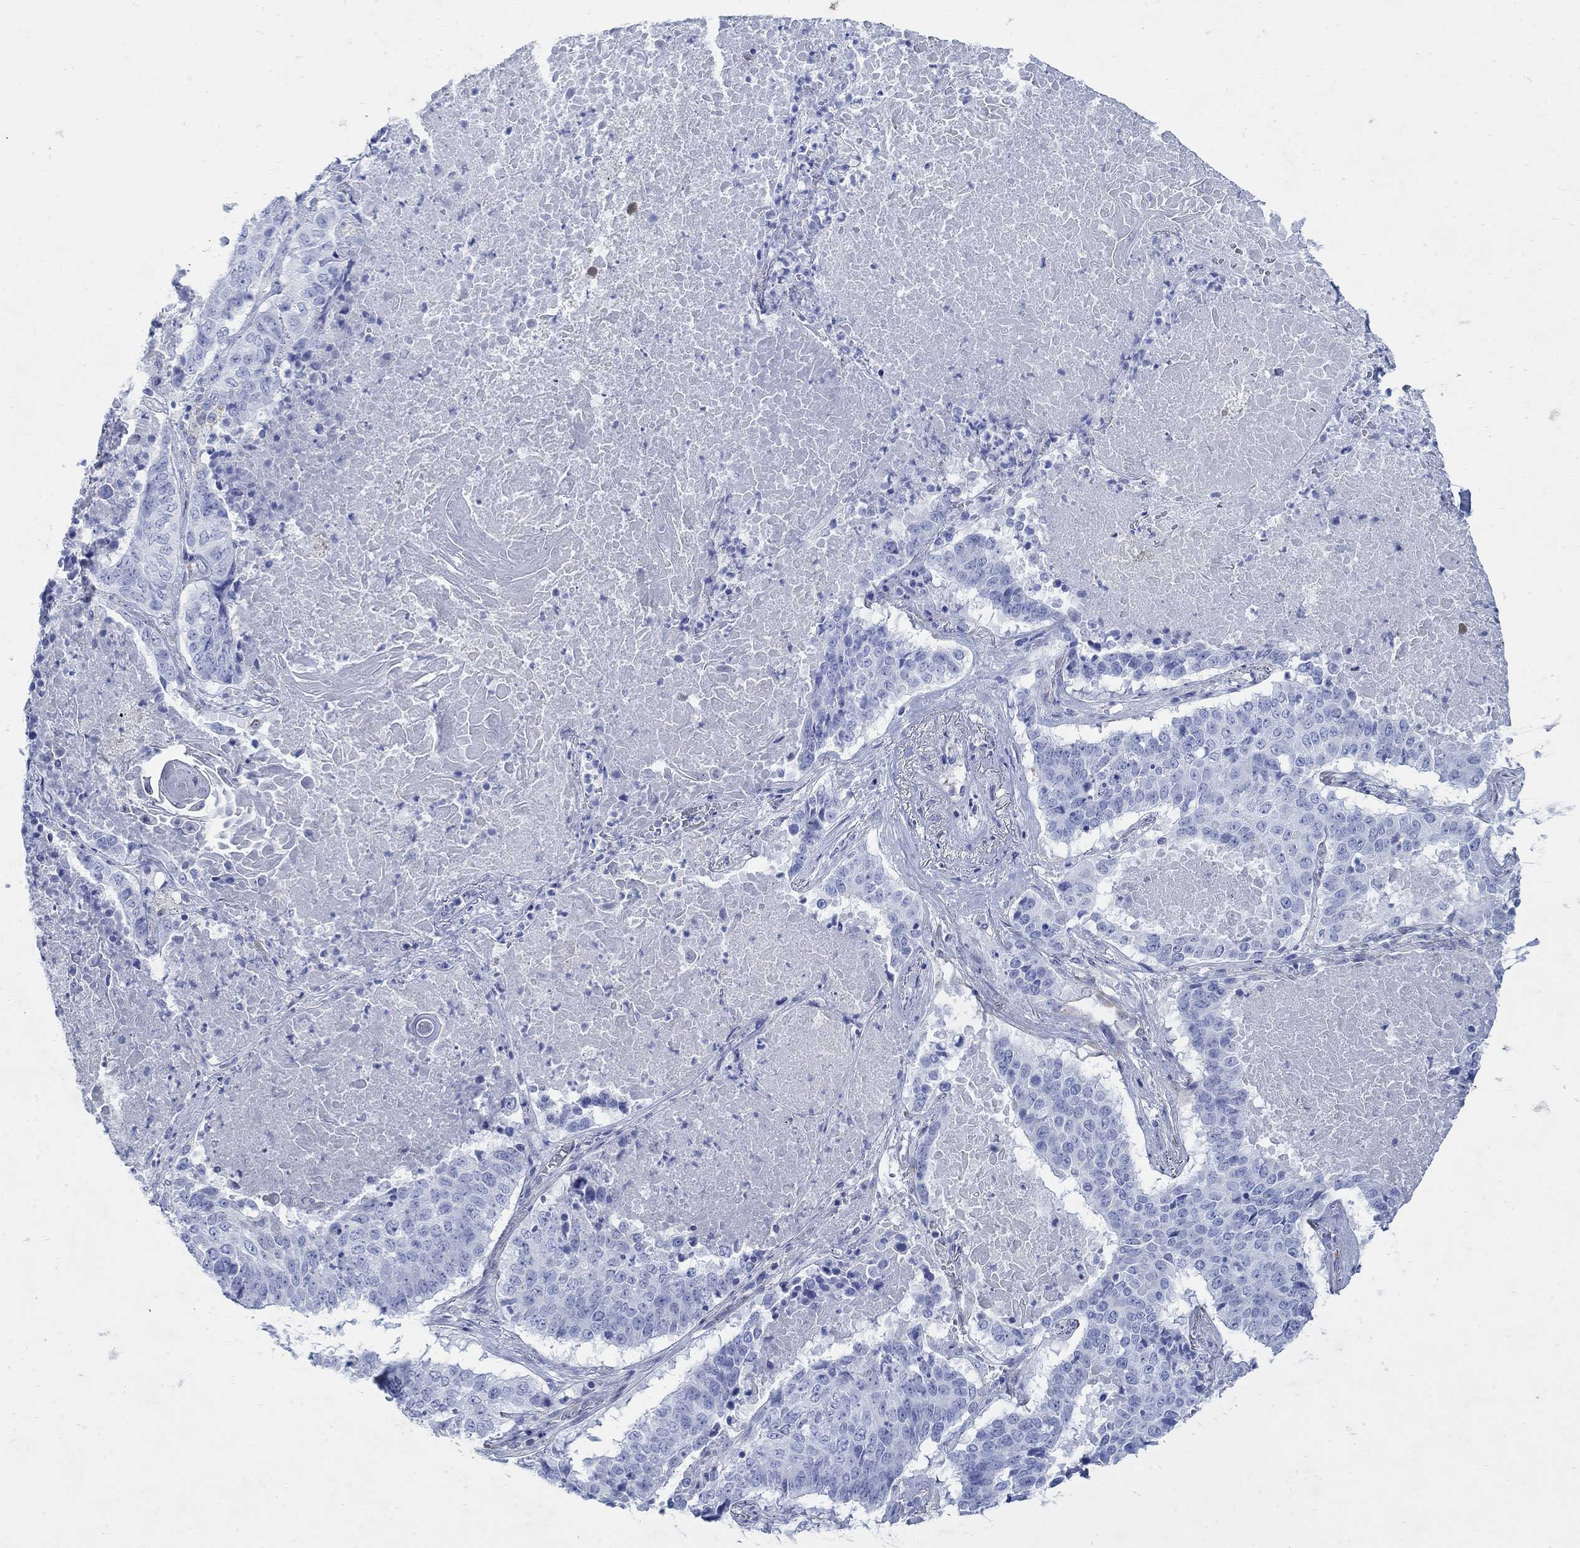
{"staining": {"intensity": "negative", "quantity": "none", "location": "none"}, "tissue": "lung cancer", "cell_type": "Tumor cells", "image_type": "cancer", "snomed": [{"axis": "morphology", "description": "Squamous cell carcinoma, NOS"}, {"axis": "topography", "description": "Lung"}], "caption": "Lung squamous cell carcinoma was stained to show a protein in brown. There is no significant positivity in tumor cells. (Immunohistochemistry (ihc), brightfield microscopy, high magnification).", "gene": "ZDHHC14", "patient": {"sex": "male", "age": 64}}